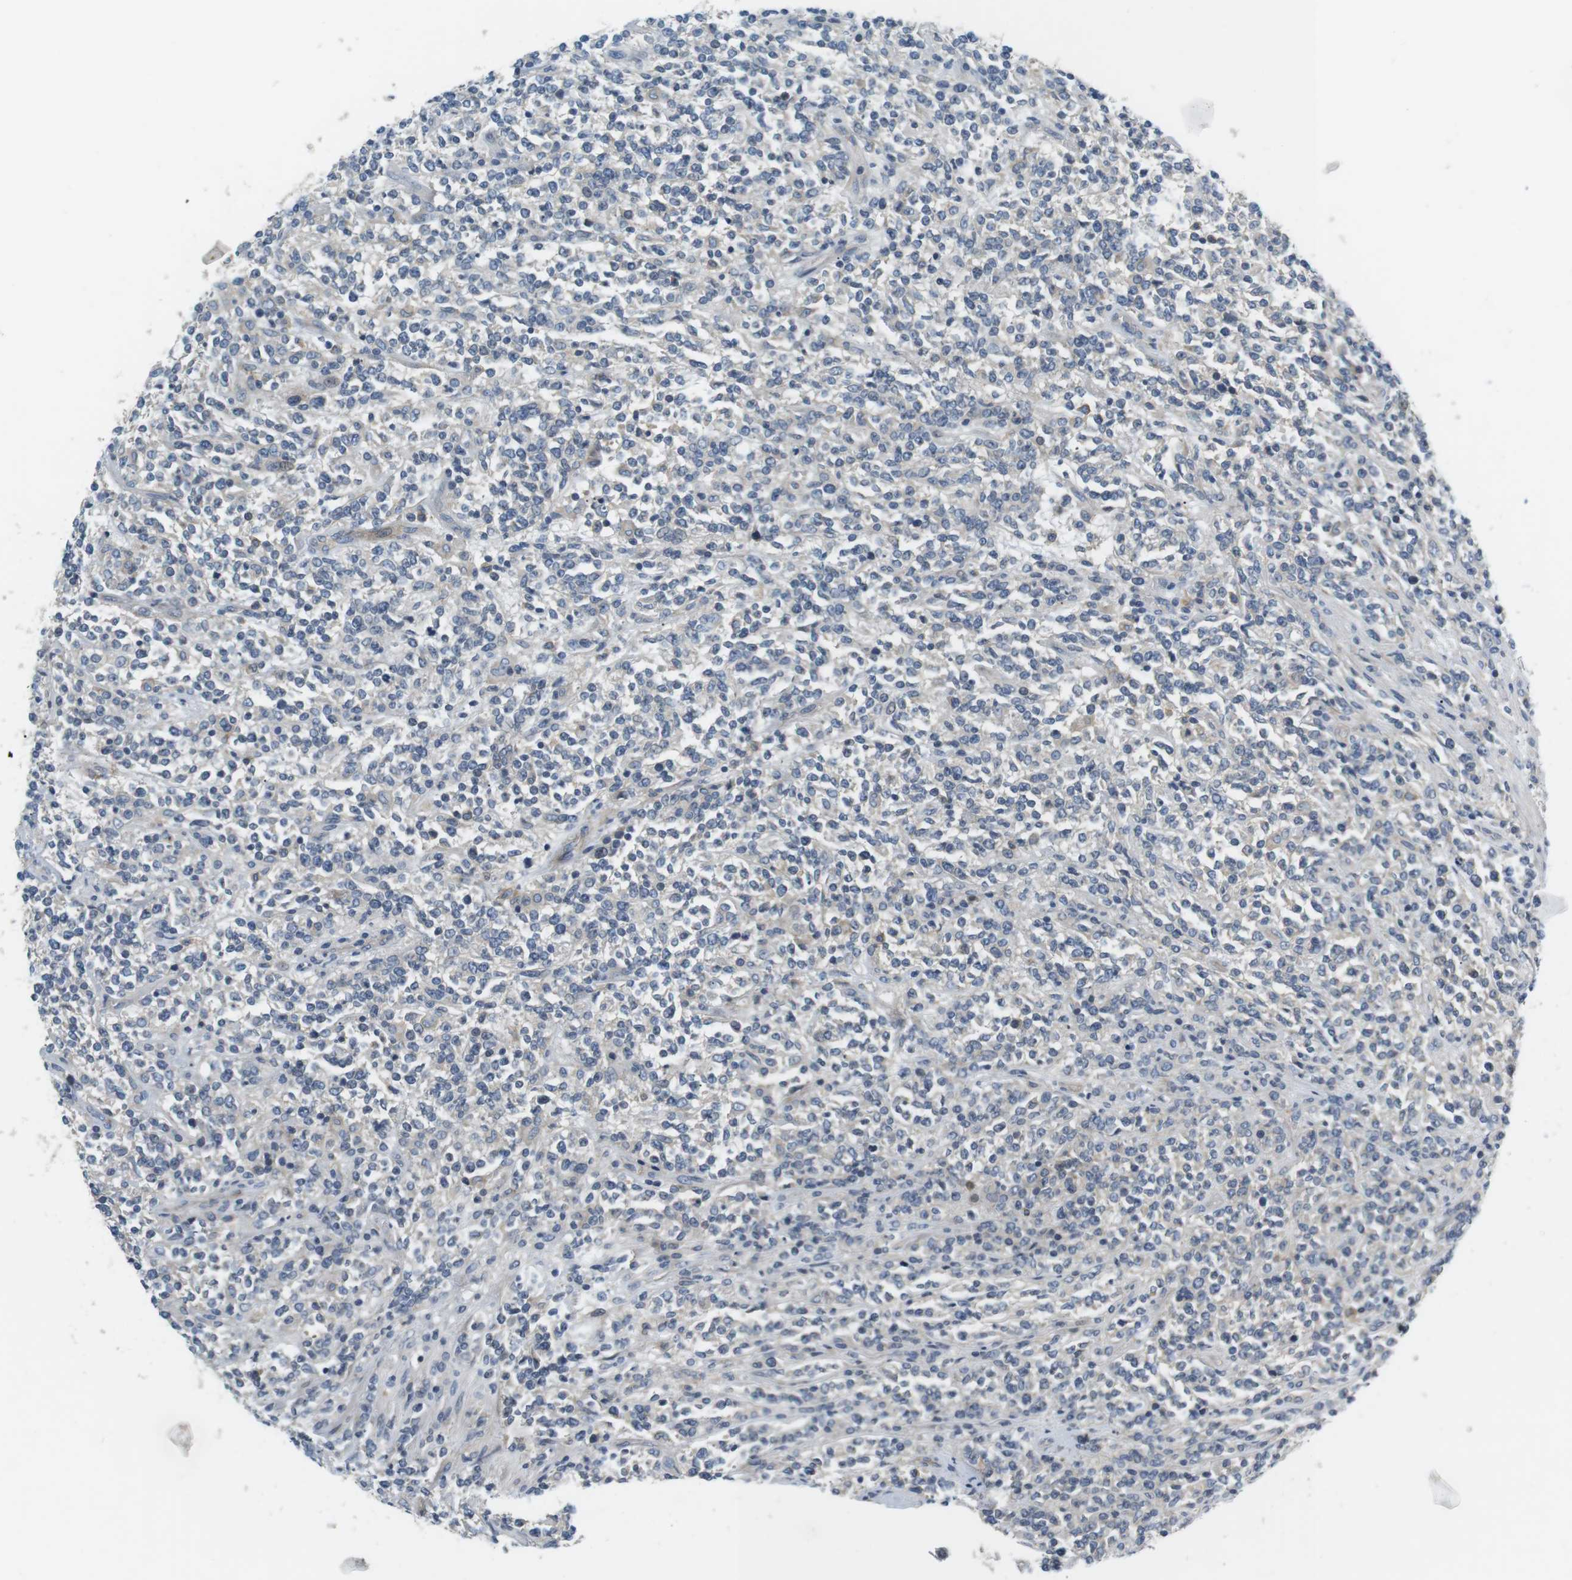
{"staining": {"intensity": "negative", "quantity": "none", "location": "none"}, "tissue": "lymphoma", "cell_type": "Tumor cells", "image_type": "cancer", "snomed": [{"axis": "morphology", "description": "Malignant lymphoma, non-Hodgkin's type, High grade"}, {"axis": "topography", "description": "Soft tissue"}], "caption": "Lymphoma stained for a protein using IHC demonstrates no positivity tumor cells.", "gene": "SLC30A1", "patient": {"sex": "male", "age": 18}}